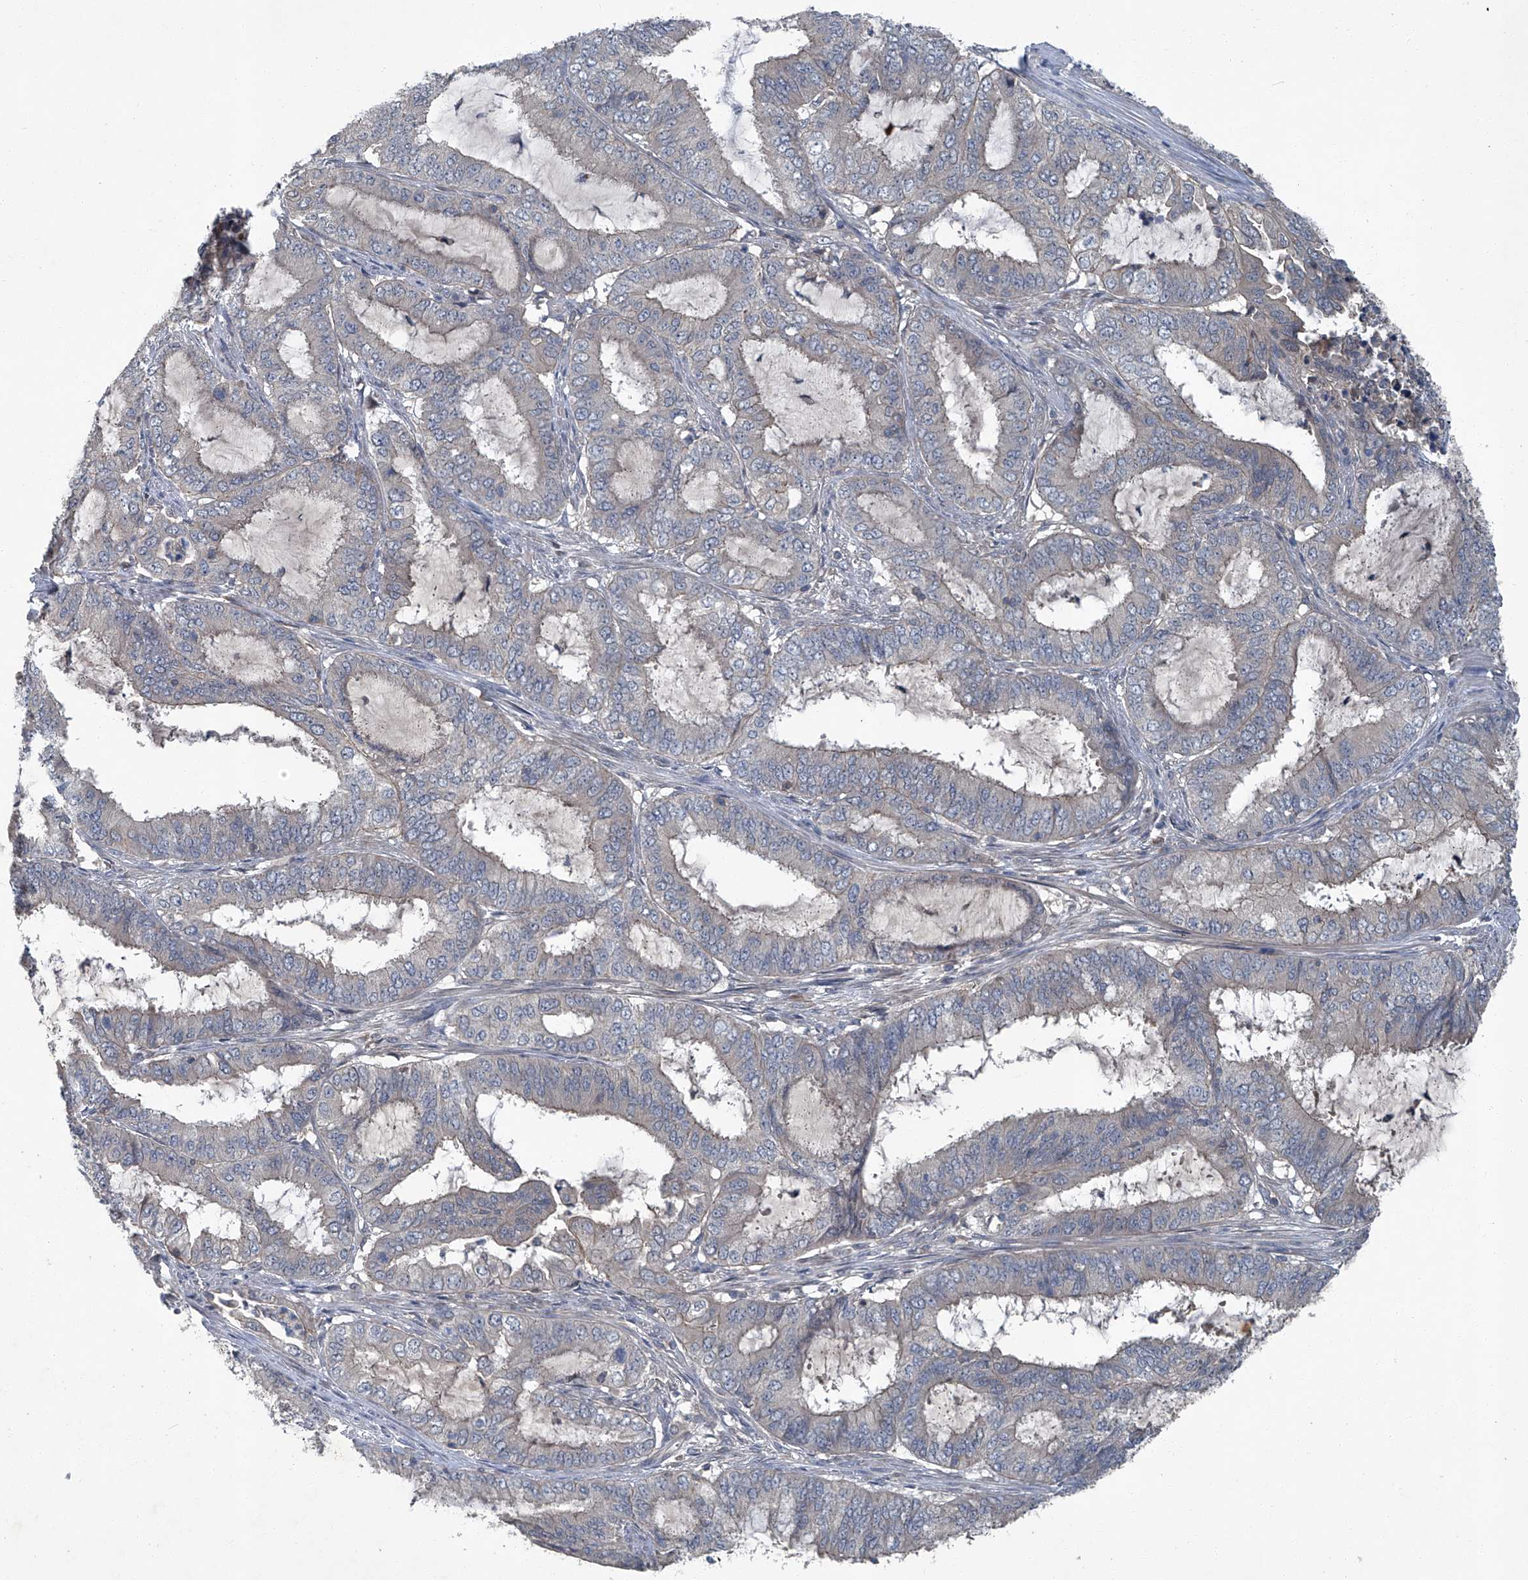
{"staining": {"intensity": "negative", "quantity": "none", "location": "none"}, "tissue": "endometrial cancer", "cell_type": "Tumor cells", "image_type": "cancer", "snomed": [{"axis": "morphology", "description": "Adenocarcinoma, NOS"}, {"axis": "topography", "description": "Endometrium"}], "caption": "A micrograph of human adenocarcinoma (endometrial) is negative for staining in tumor cells. (Brightfield microscopy of DAB (3,3'-diaminobenzidine) IHC at high magnification).", "gene": "ANKRD34A", "patient": {"sex": "female", "age": 51}}